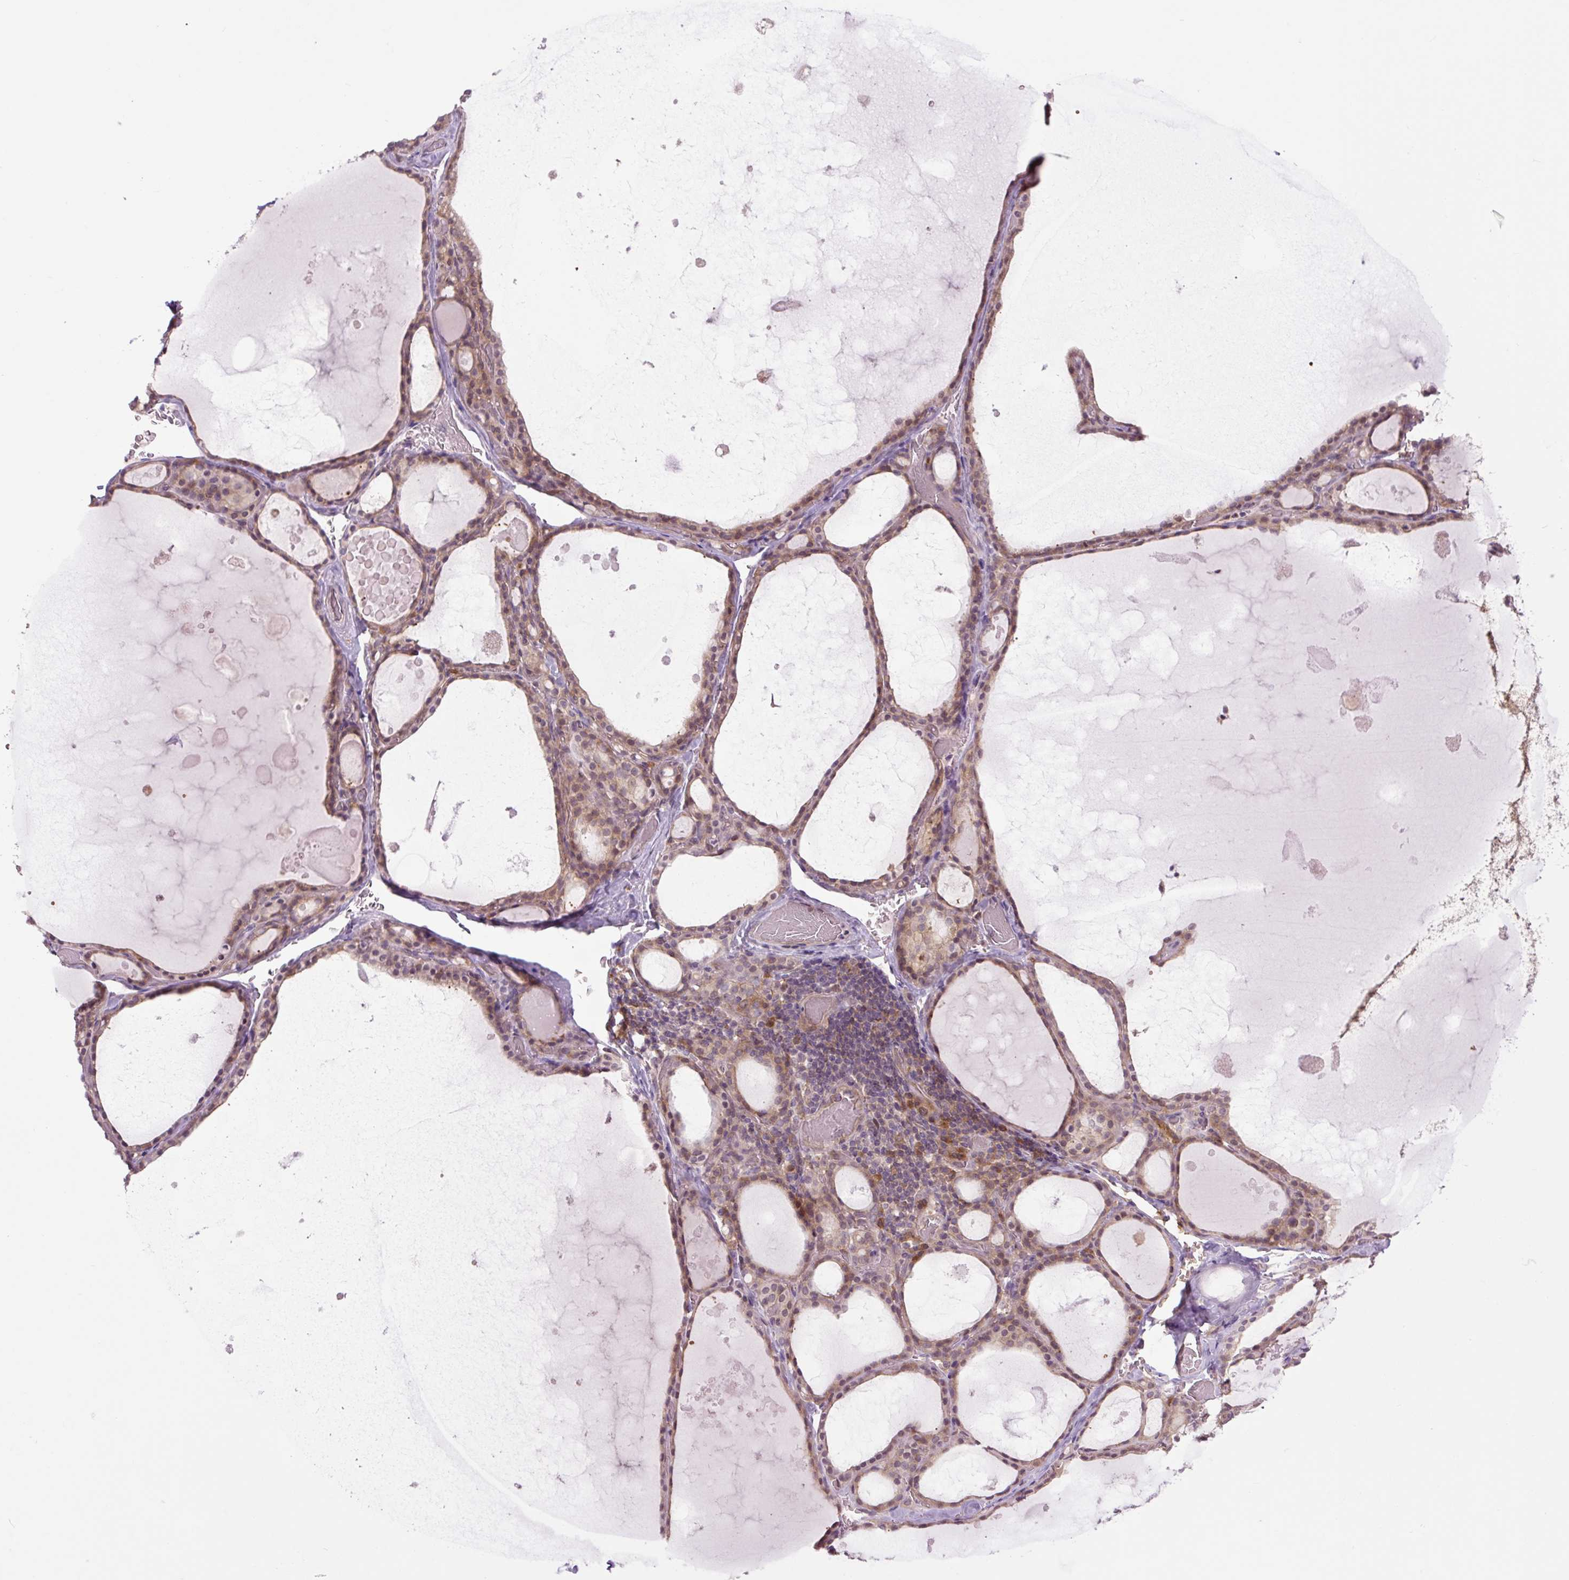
{"staining": {"intensity": "moderate", "quantity": ">75%", "location": "cytoplasmic/membranous"}, "tissue": "thyroid gland", "cell_type": "Glandular cells", "image_type": "normal", "snomed": [{"axis": "morphology", "description": "Normal tissue, NOS"}, {"axis": "topography", "description": "Thyroid gland"}], "caption": "A medium amount of moderate cytoplasmic/membranous staining is present in about >75% of glandular cells in benign thyroid gland. The staining is performed using DAB (3,3'-diaminobenzidine) brown chromogen to label protein expression. The nuclei are counter-stained blue using hematoxylin.", "gene": "TPT1", "patient": {"sex": "male", "age": 56}}